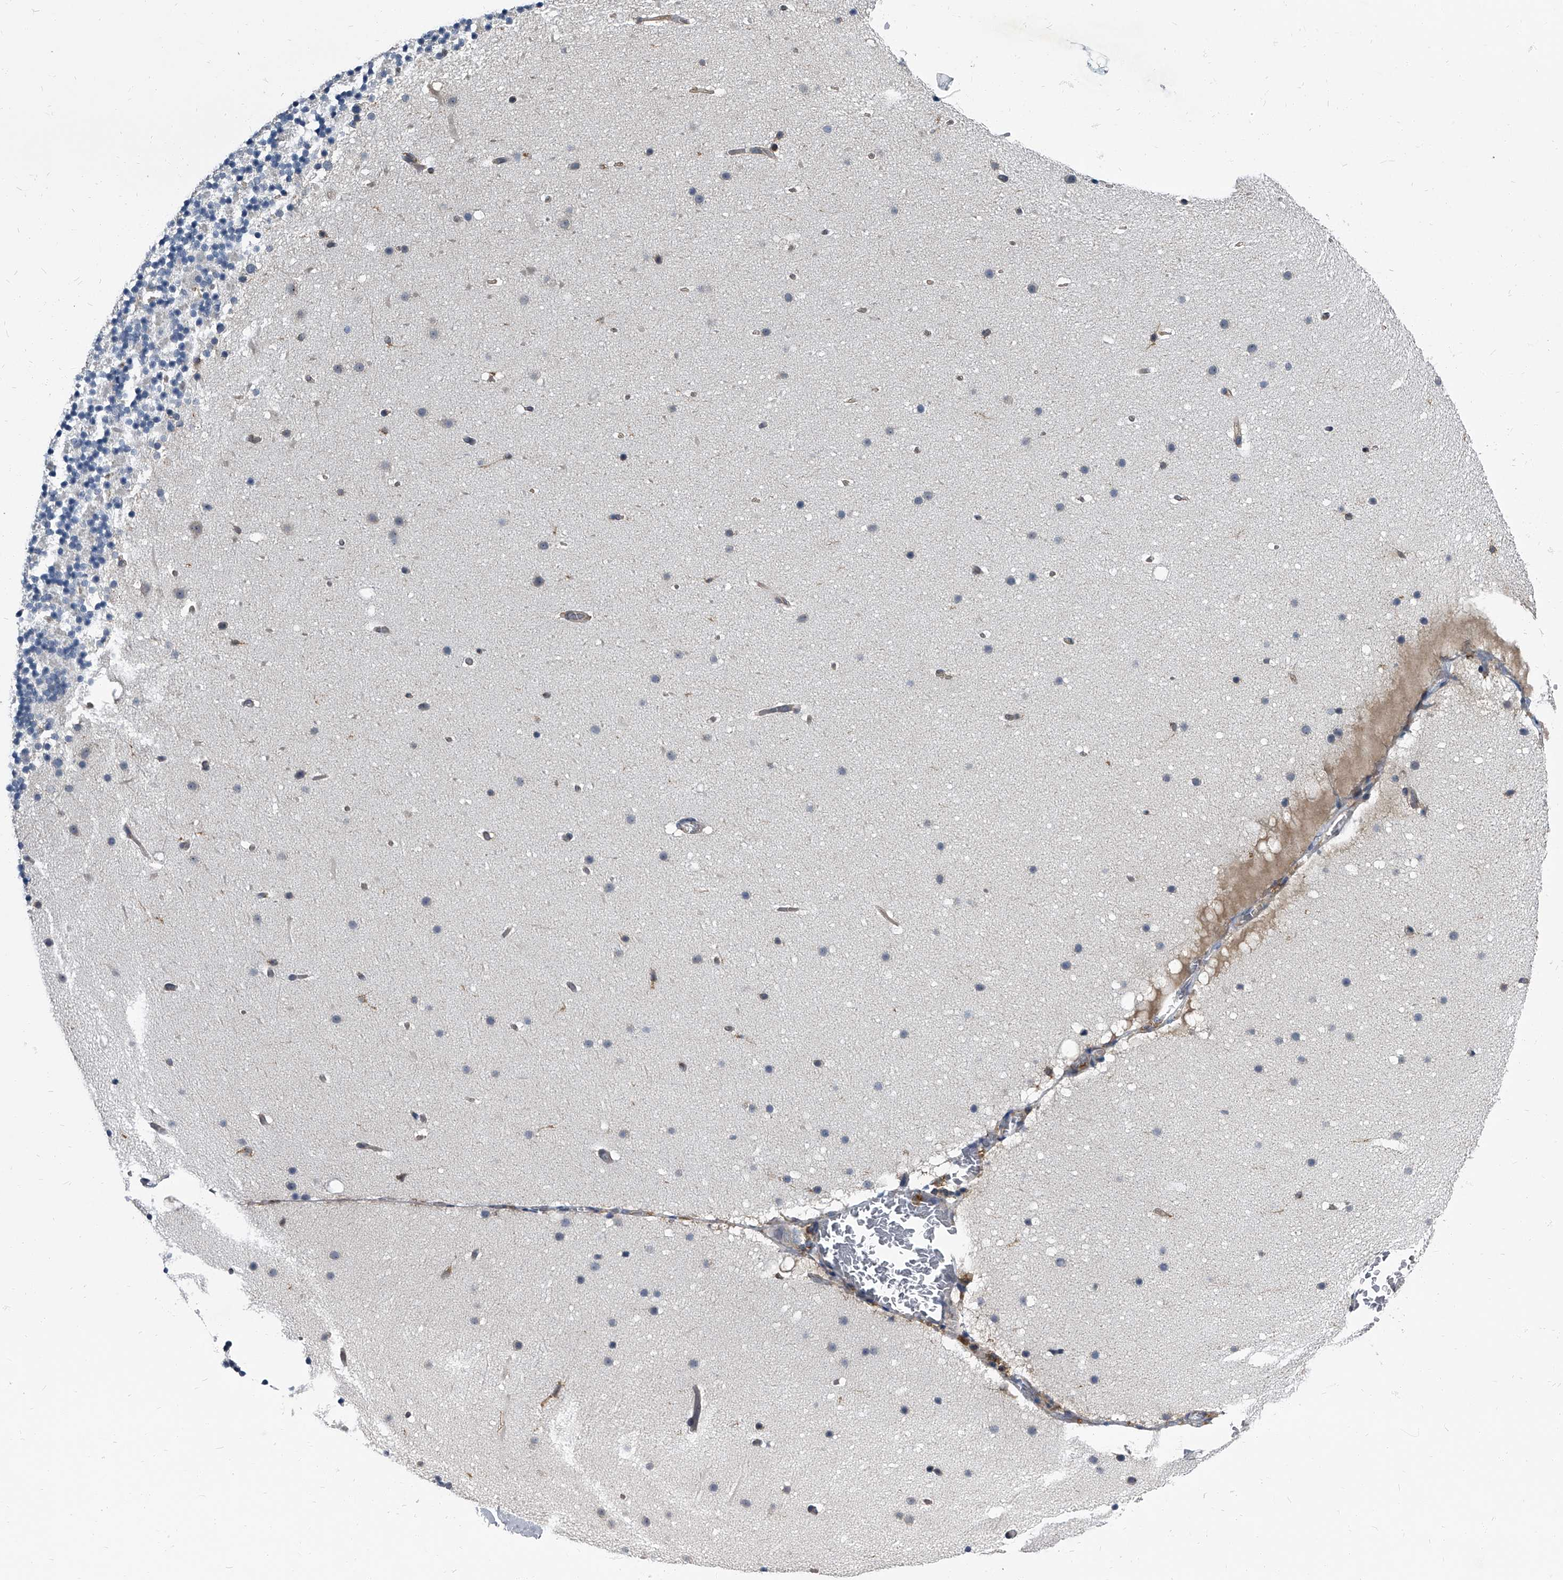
{"staining": {"intensity": "negative", "quantity": "none", "location": "none"}, "tissue": "cerebellum", "cell_type": "Cells in granular layer", "image_type": "normal", "snomed": [{"axis": "morphology", "description": "Normal tissue, NOS"}, {"axis": "topography", "description": "Cerebellum"}], "caption": "The photomicrograph exhibits no staining of cells in granular layer in unremarkable cerebellum.", "gene": "CDV3", "patient": {"sex": "male", "age": 57}}